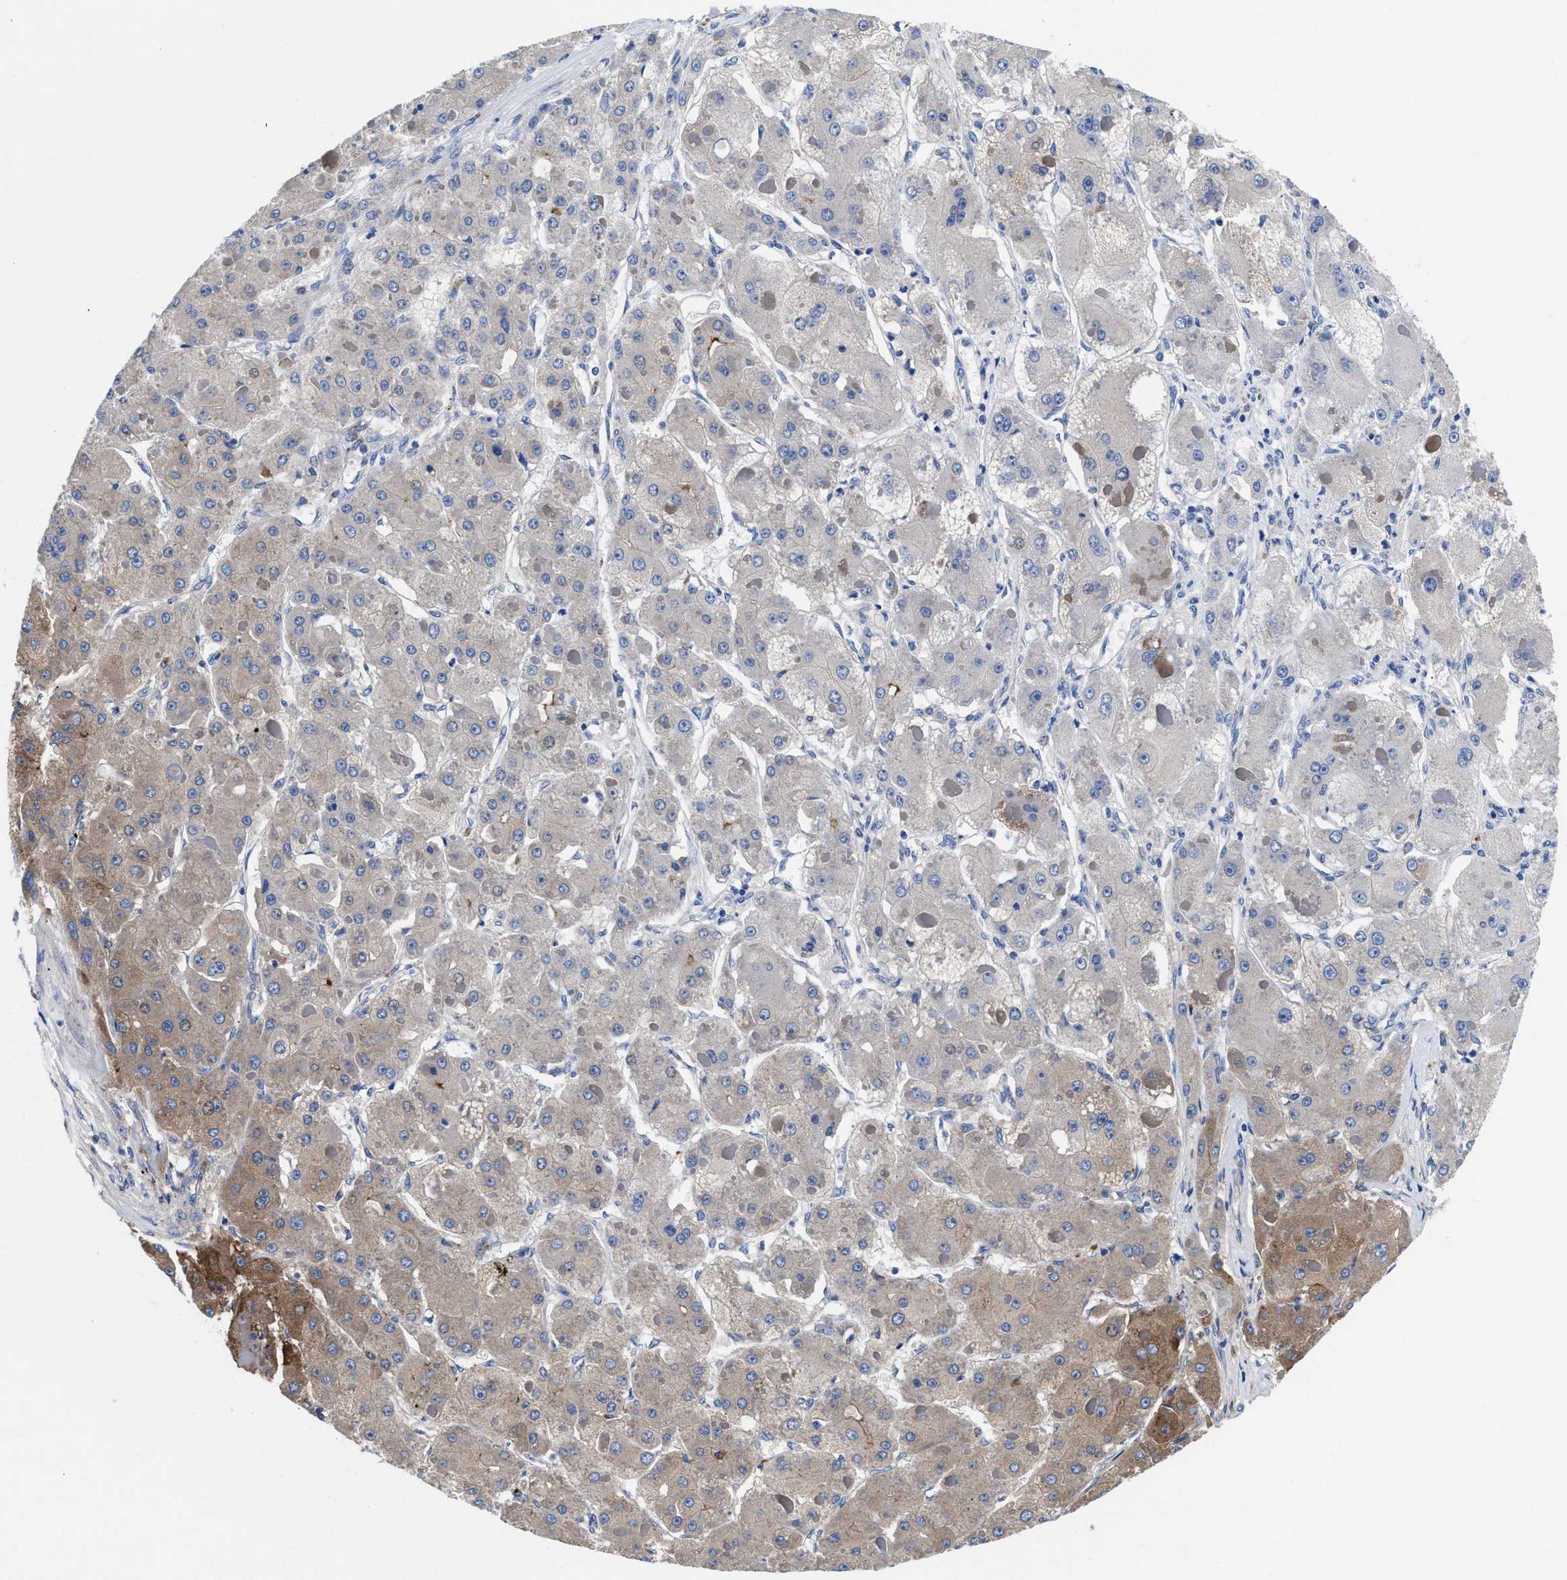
{"staining": {"intensity": "weak", "quantity": "<25%", "location": "cytoplasmic/membranous"}, "tissue": "liver cancer", "cell_type": "Tumor cells", "image_type": "cancer", "snomed": [{"axis": "morphology", "description": "Carcinoma, Hepatocellular, NOS"}, {"axis": "topography", "description": "Liver"}], "caption": "IHC of human hepatocellular carcinoma (liver) demonstrates no expression in tumor cells. (Immunohistochemistry (ihc), brightfield microscopy, high magnification).", "gene": "DHRS13", "patient": {"sex": "female", "age": 73}}